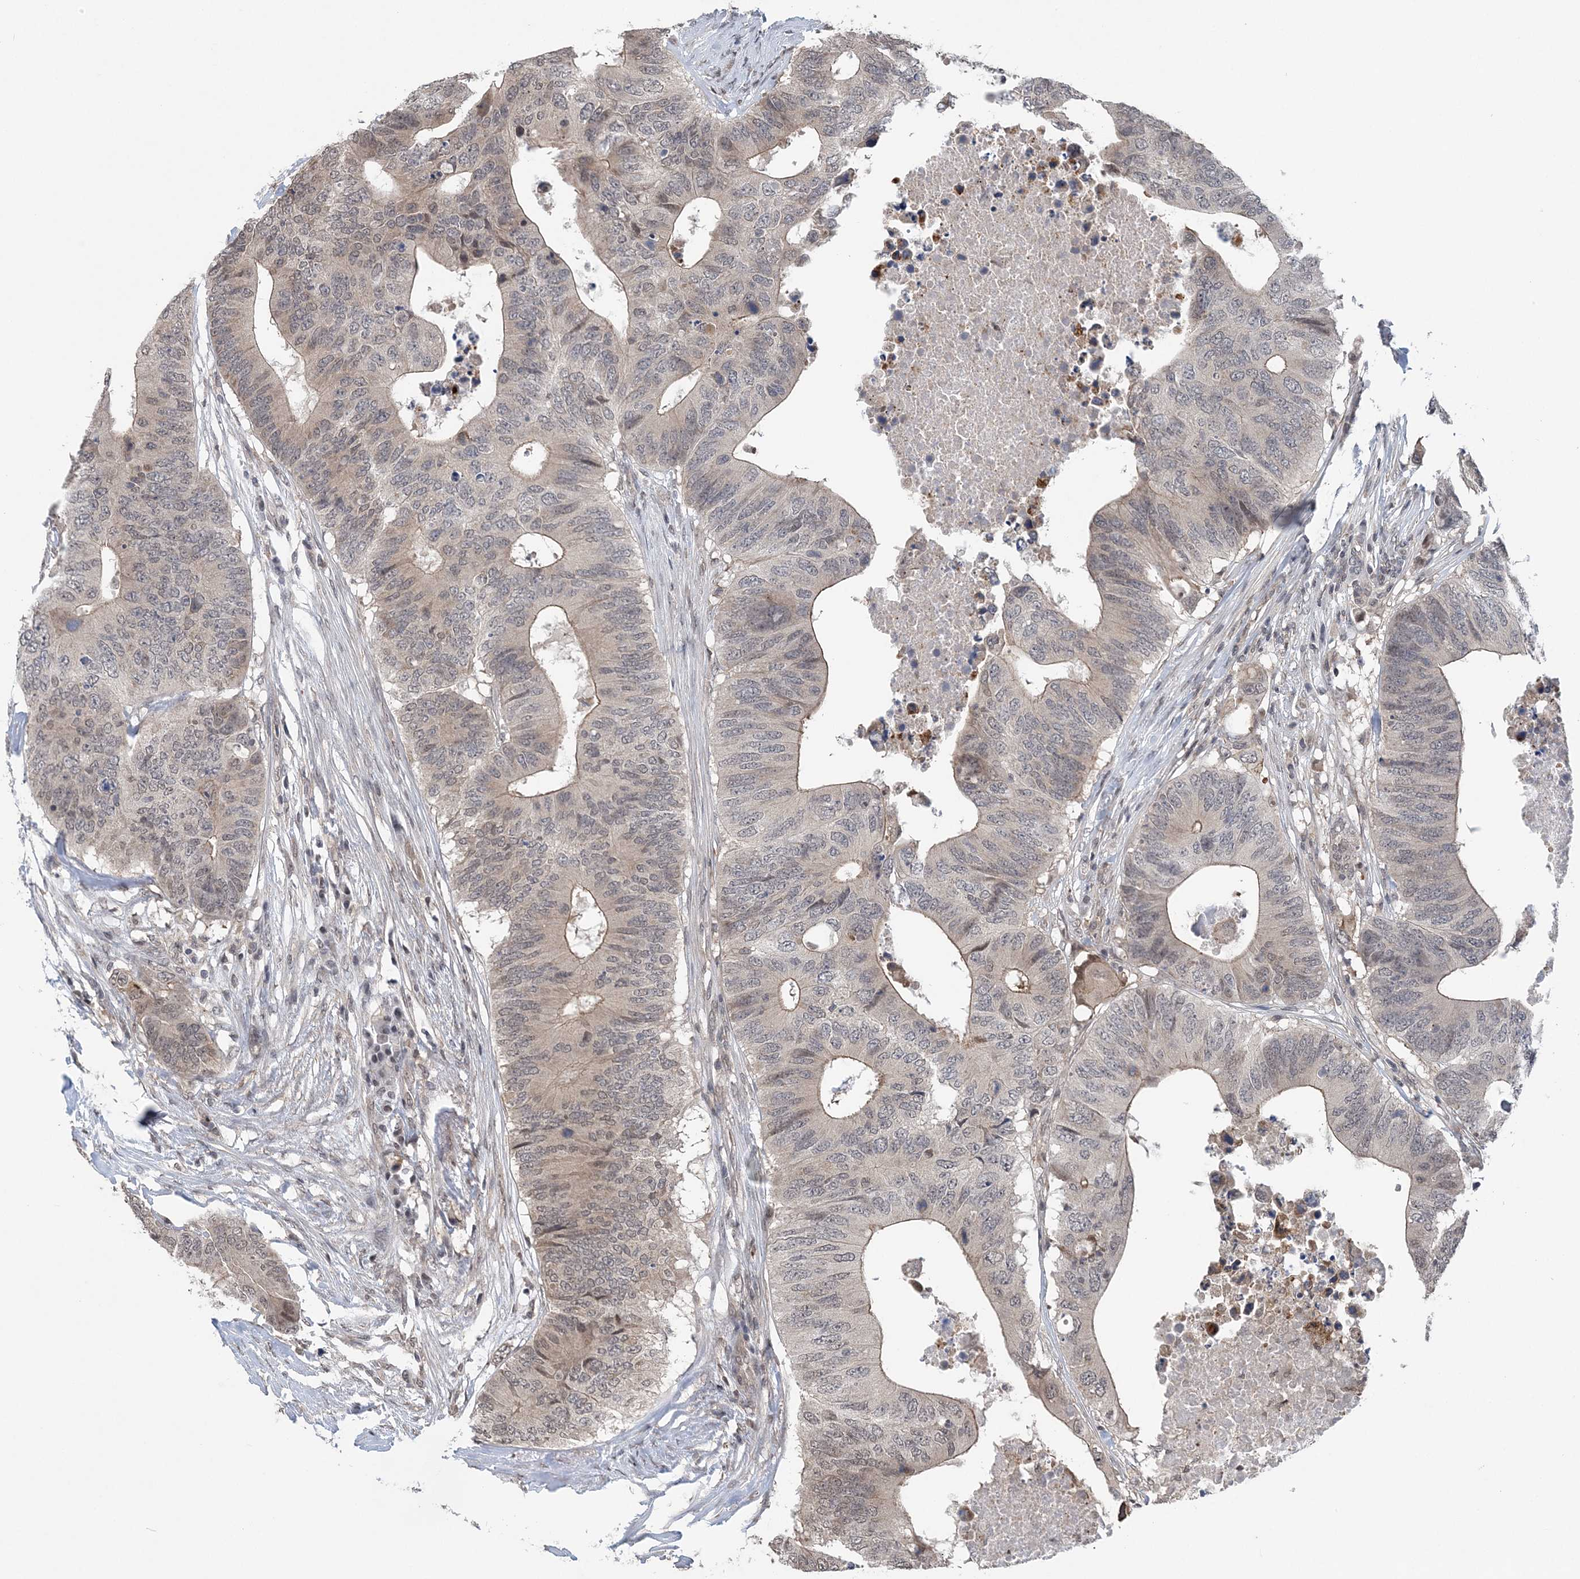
{"staining": {"intensity": "weak", "quantity": "25%-75%", "location": "nuclear"}, "tissue": "colorectal cancer", "cell_type": "Tumor cells", "image_type": "cancer", "snomed": [{"axis": "morphology", "description": "Adenocarcinoma, NOS"}, {"axis": "topography", "description": "Colon"}], "caption": "Adenocarcinoma (colorectal) stained with DAB (3,3'-diaminobenzidine) immunohistochemistry (IHC) shows low levels of weak nuclear positivity in approximately 25%-75% of tumor cells.", "gene": "CCDC152", "patient": {"sex": "male", "age": 71}}